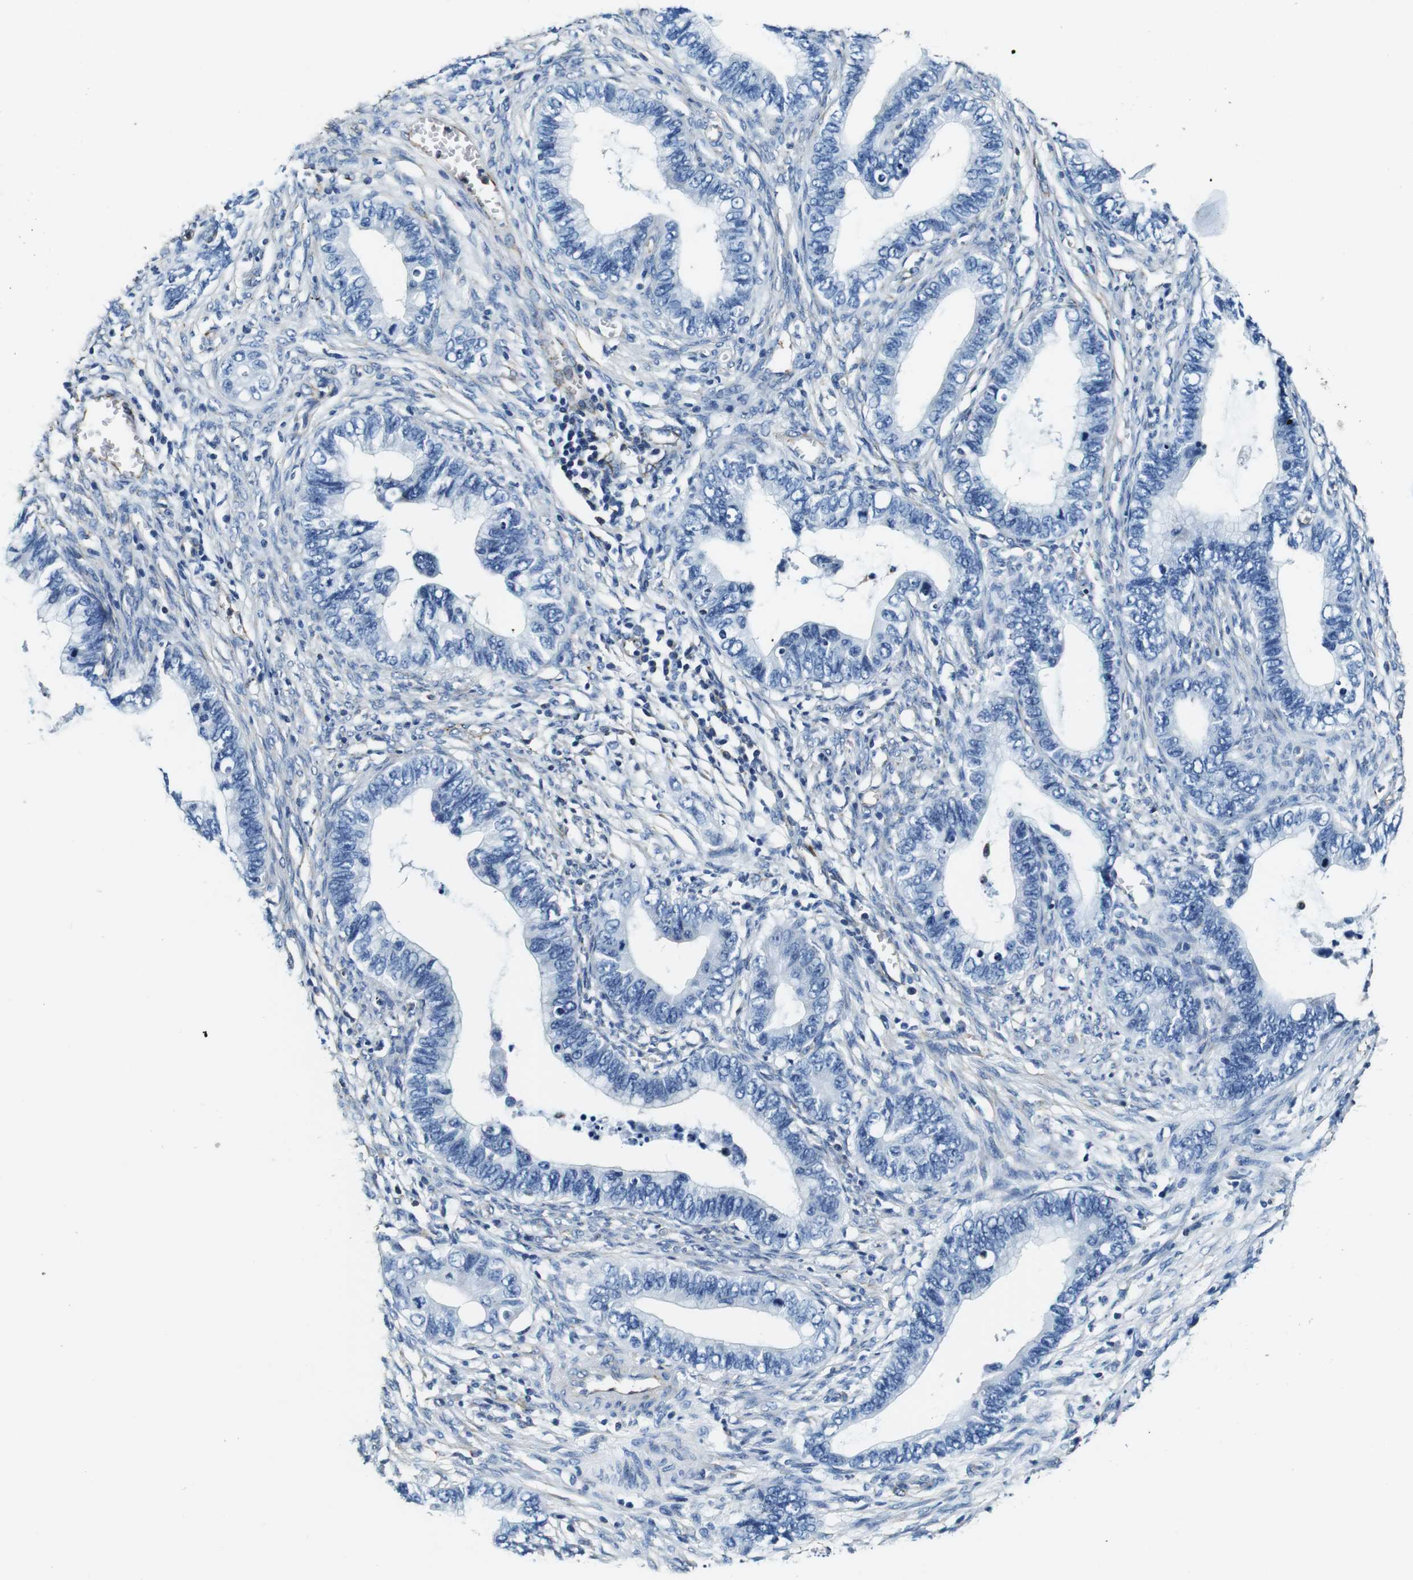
{"staining": {"intensity": "negative", "quantity": "none", "location": "none"}, "tissue": "cervical cancer", "cell_type": "Tumor cells", "image_type": "cancer", "snomed": [{"axis": "morphology", "description": "Adenocarcinoma, NOS"}, {"axis": "topography", "description": "Cervix"}], "caption": "Tumor cells are negative for brown protein staining in adenocarcinoma (cervical).", "gene": "GJE1", "patient": {"sex": "female", "age": 44}}